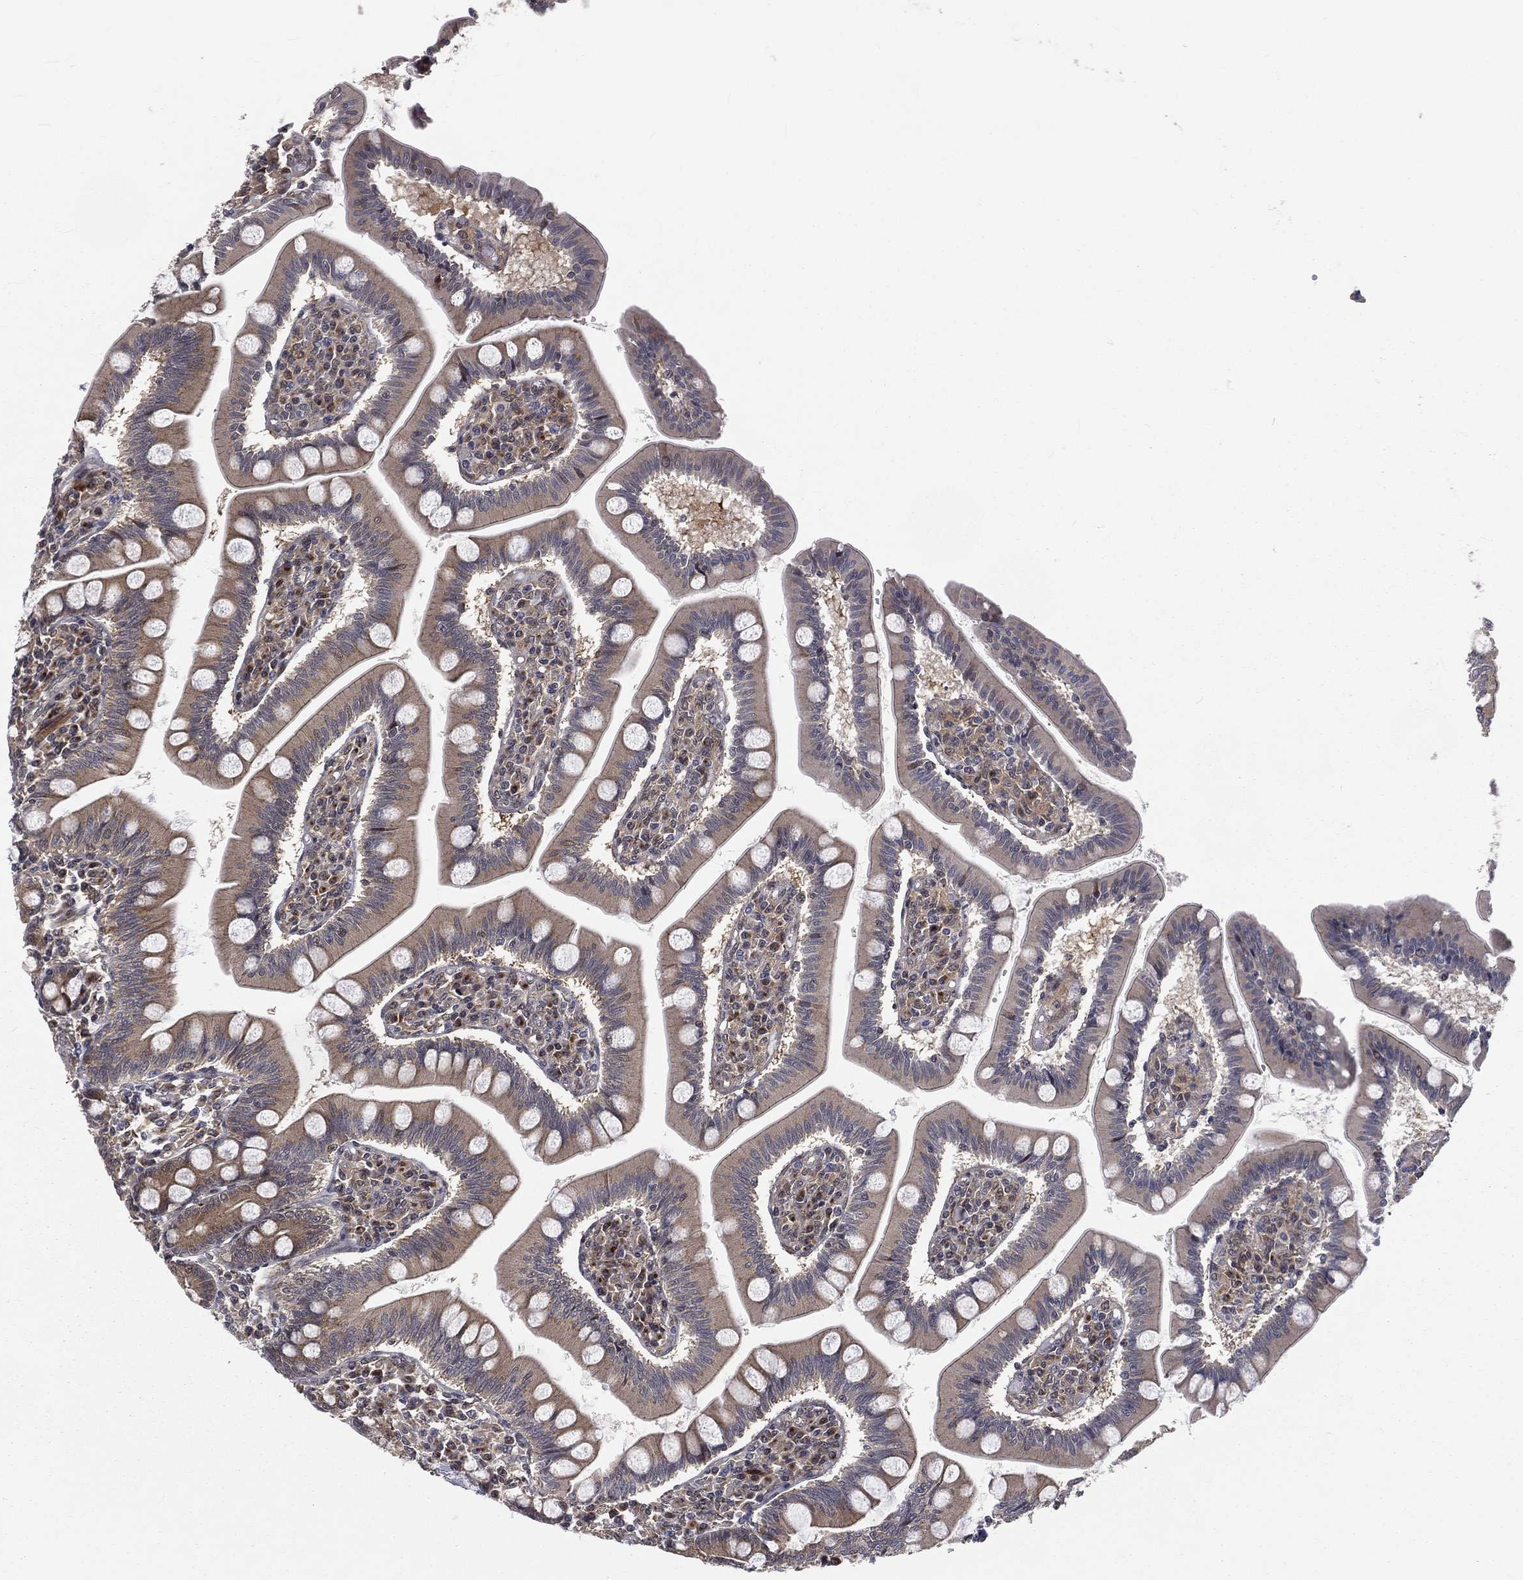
{"staining": {"intensity": "strong", "quantity": "<25%", "location": "cytoplasmic/membranous"}, "tissue": "small intestine", "cell_type": "Glandular cells", "image_type": "normal", "snomed": [{"axis": "morphology", "description": "Normal tissue, NOS"}, {"axis": "topography", "description": "Small intestine"}], "caption": "This histopathology image shows immunohistochemistry staining of benign human small intestine, with medium strong cytoplasmic/membranous staining in about <25% of glandular cells.", "gene": "ARL3", "patient": {"sex": "male", "age": 88}}